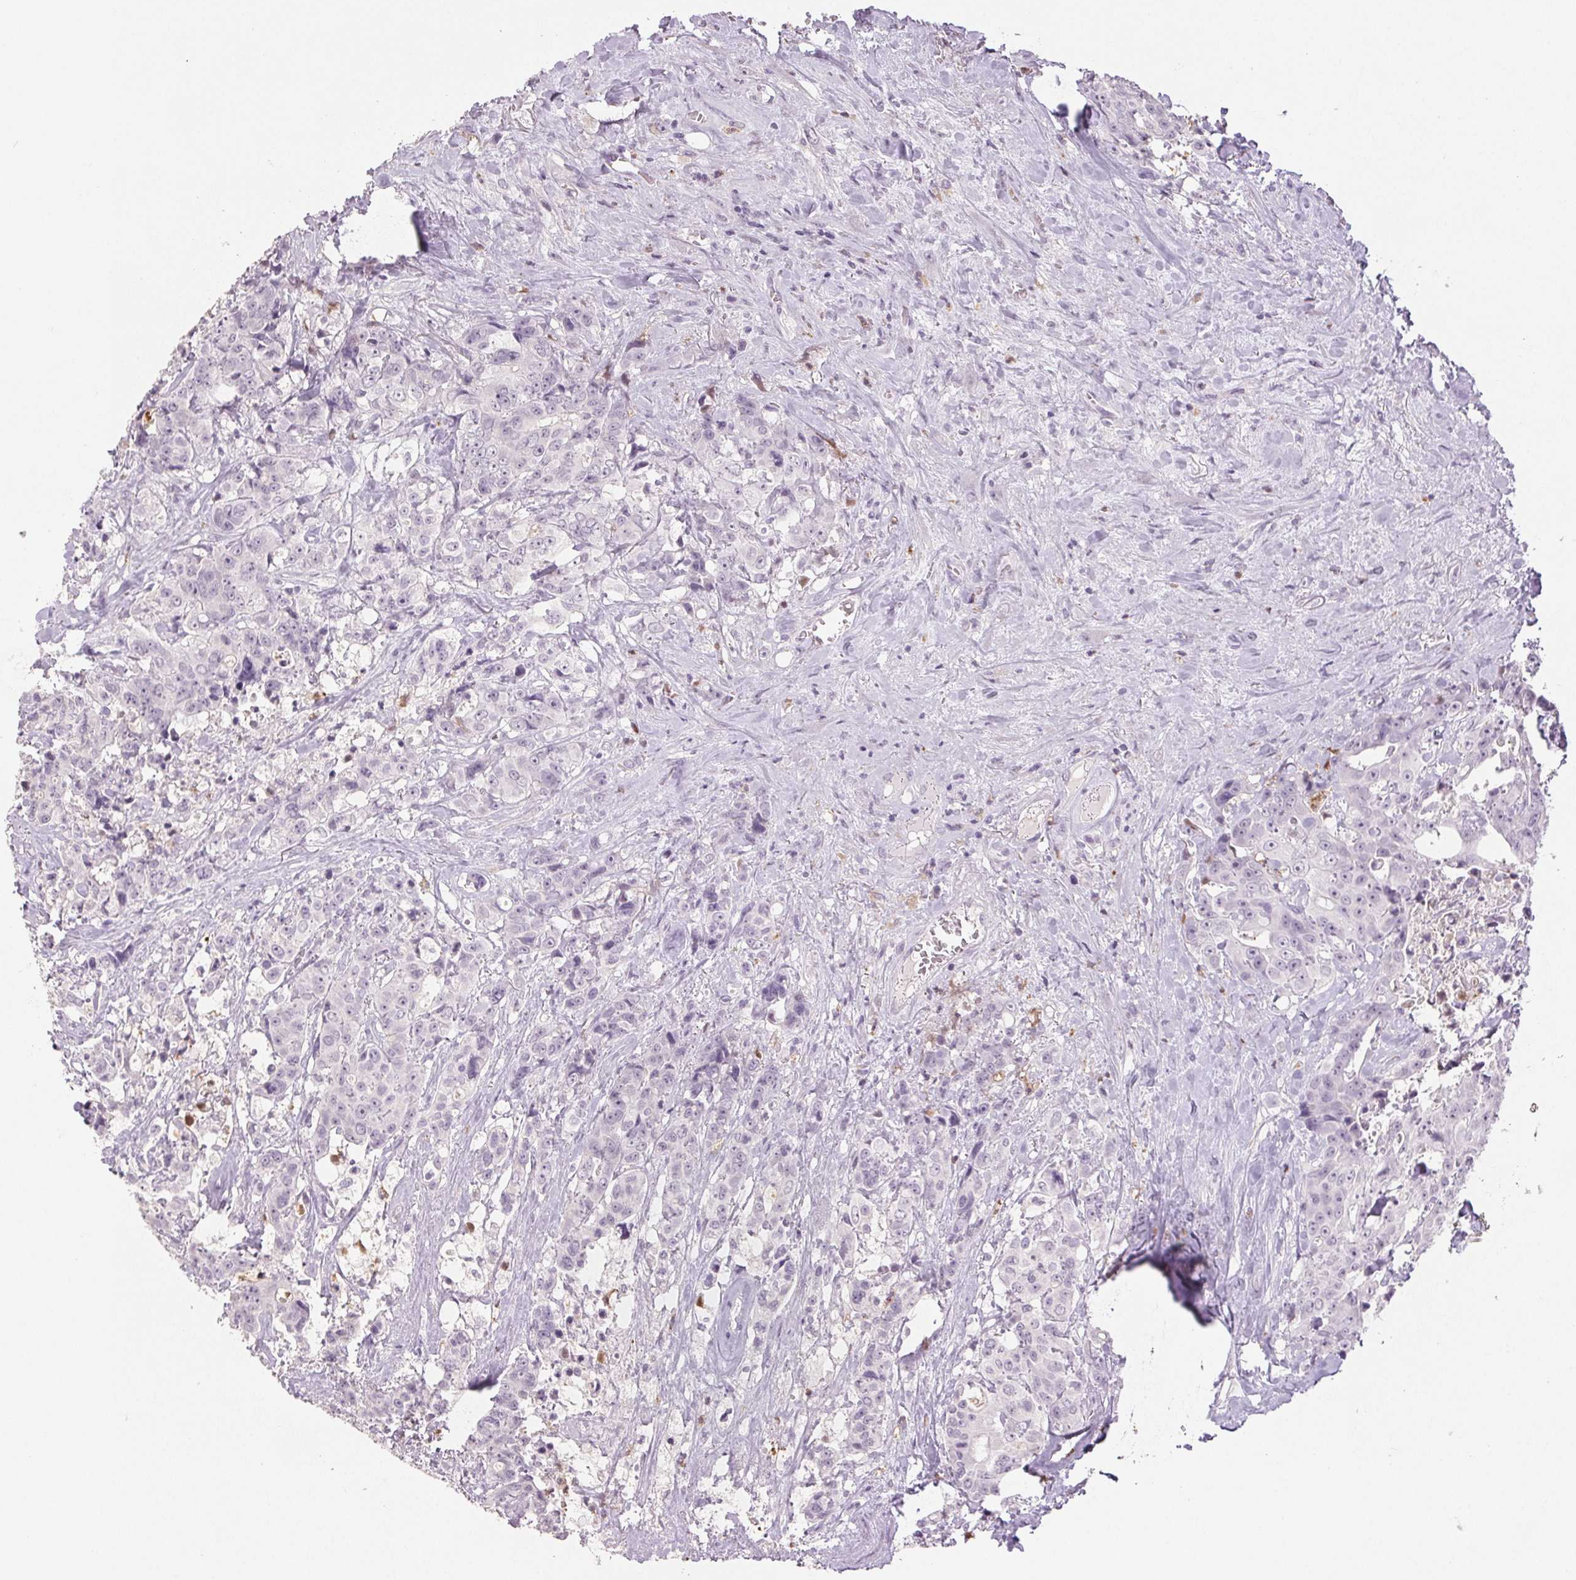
{"staining": {"intensity": "negative", "quantity": "none", "location": "none"}, "tissue": "colorectal cancer", "cell_type": "Tumor cells", "image_type": "cancer", "snomed": [{"axis": "morphology", "description": "Adenocarcinoma, NOS"}, {"axis": "topography", "description": "Rectum"}], "caption": "Human colorectal adenocarcinoma stained for a protein using IHC exhibits no staining in tumor cells.", "gene": "LTF", "patient": {"sex": "female", "age": 62}}